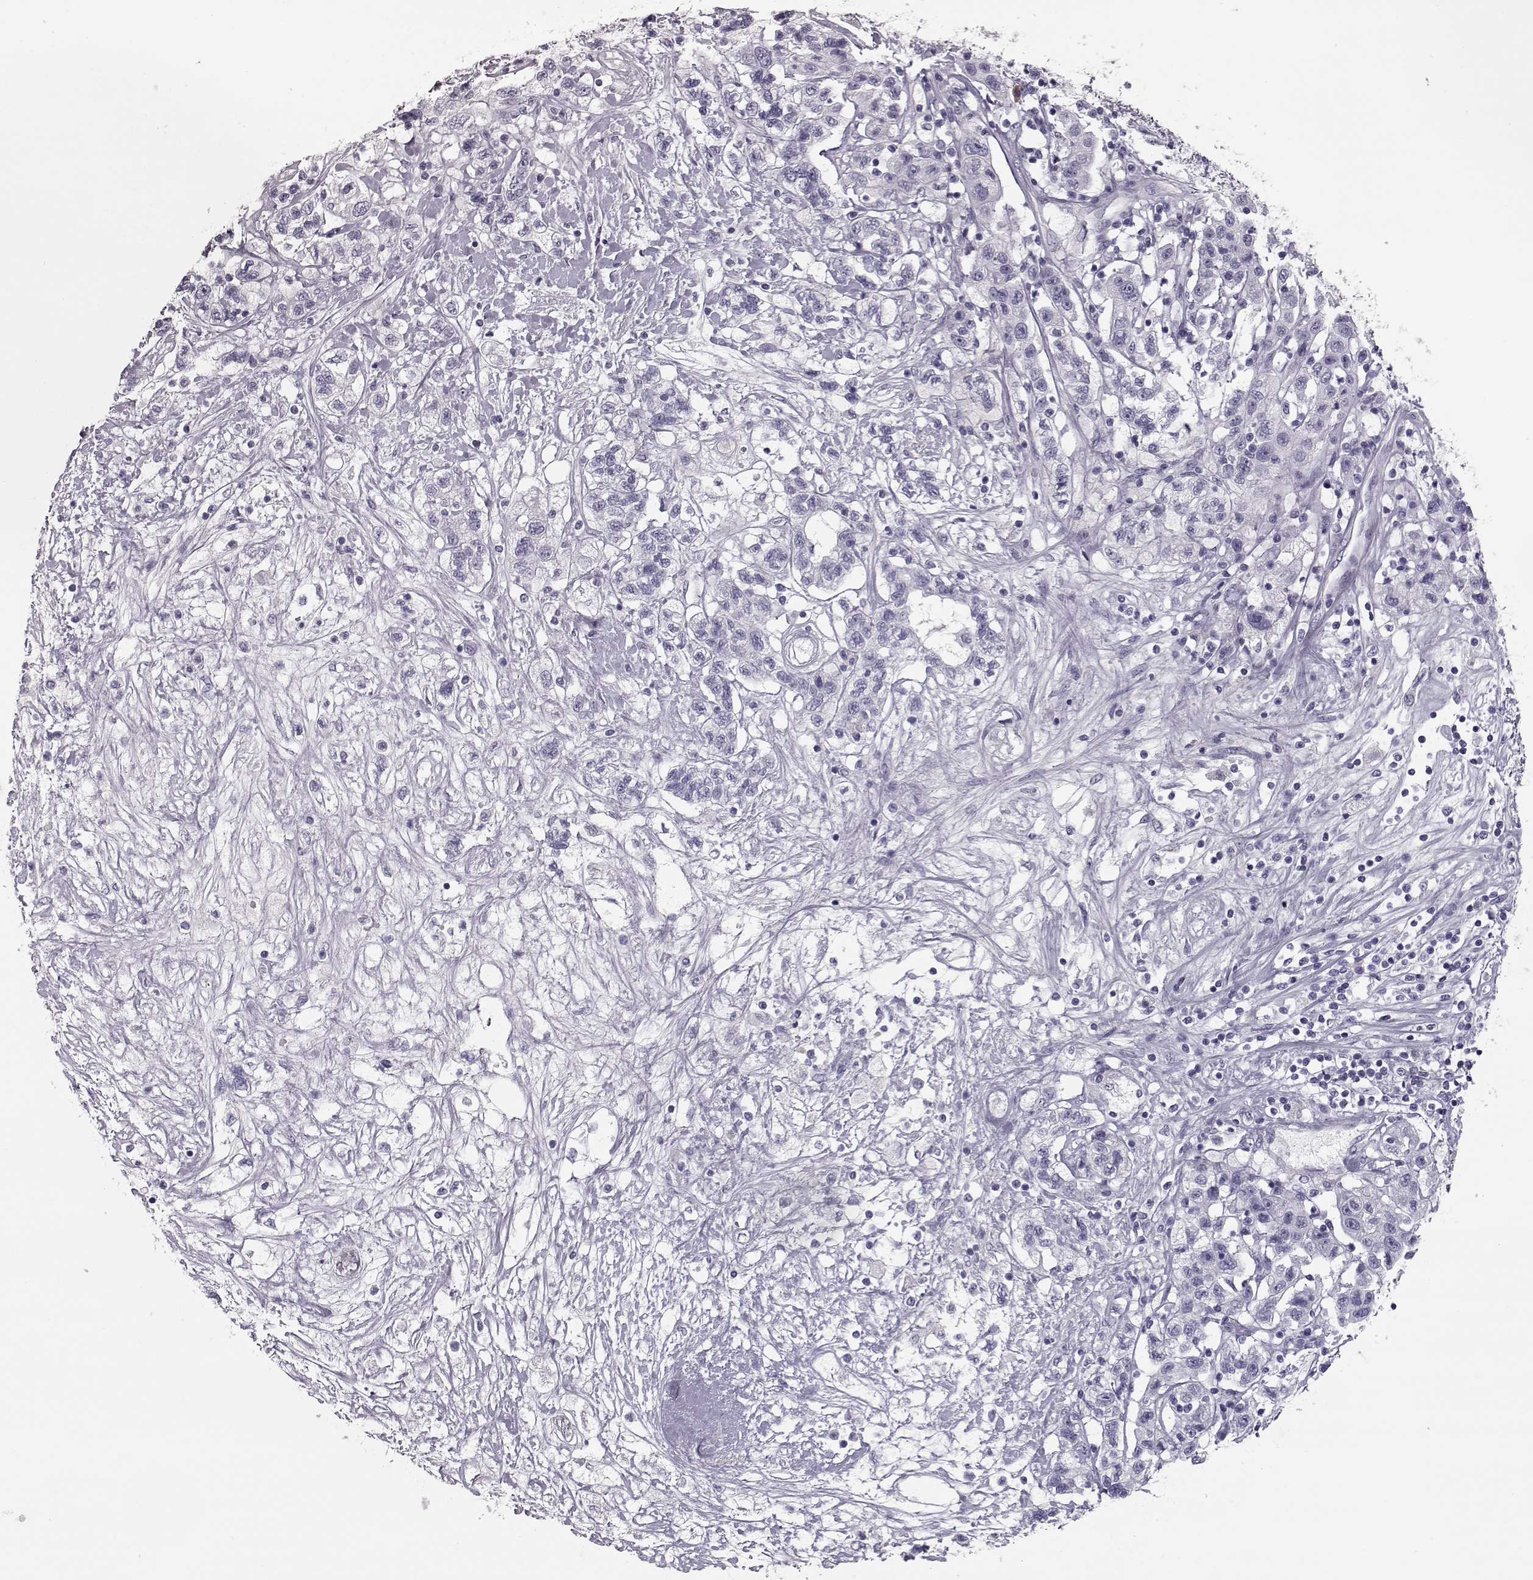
{"staining": {"intensity": "negative", "quantity": "none", "location": "none"}, "tissue": "liver cancer", "cell_type": "Tumor cells", "image_type": "cancer", "snomed": [{"axis": "morphology", "description": "Adenocarcinoma, NOS"}, {"axis": "morphology", "description": "Cholangiocarcinoma"}, {"axis": "topography", "description": "Liver"}], "caption": "Liver cancer (cholangiocarcinoma) was stained to show a protein in brown. There is no significant staining in tumor cells. The staining is performed using DAB (3,3'-diaminobenzidine) brown chromogen with nuclei counter-stained in using hematoxylin.", "gene": "CCL19", "patient": {"sex": "male", "age": 64}}